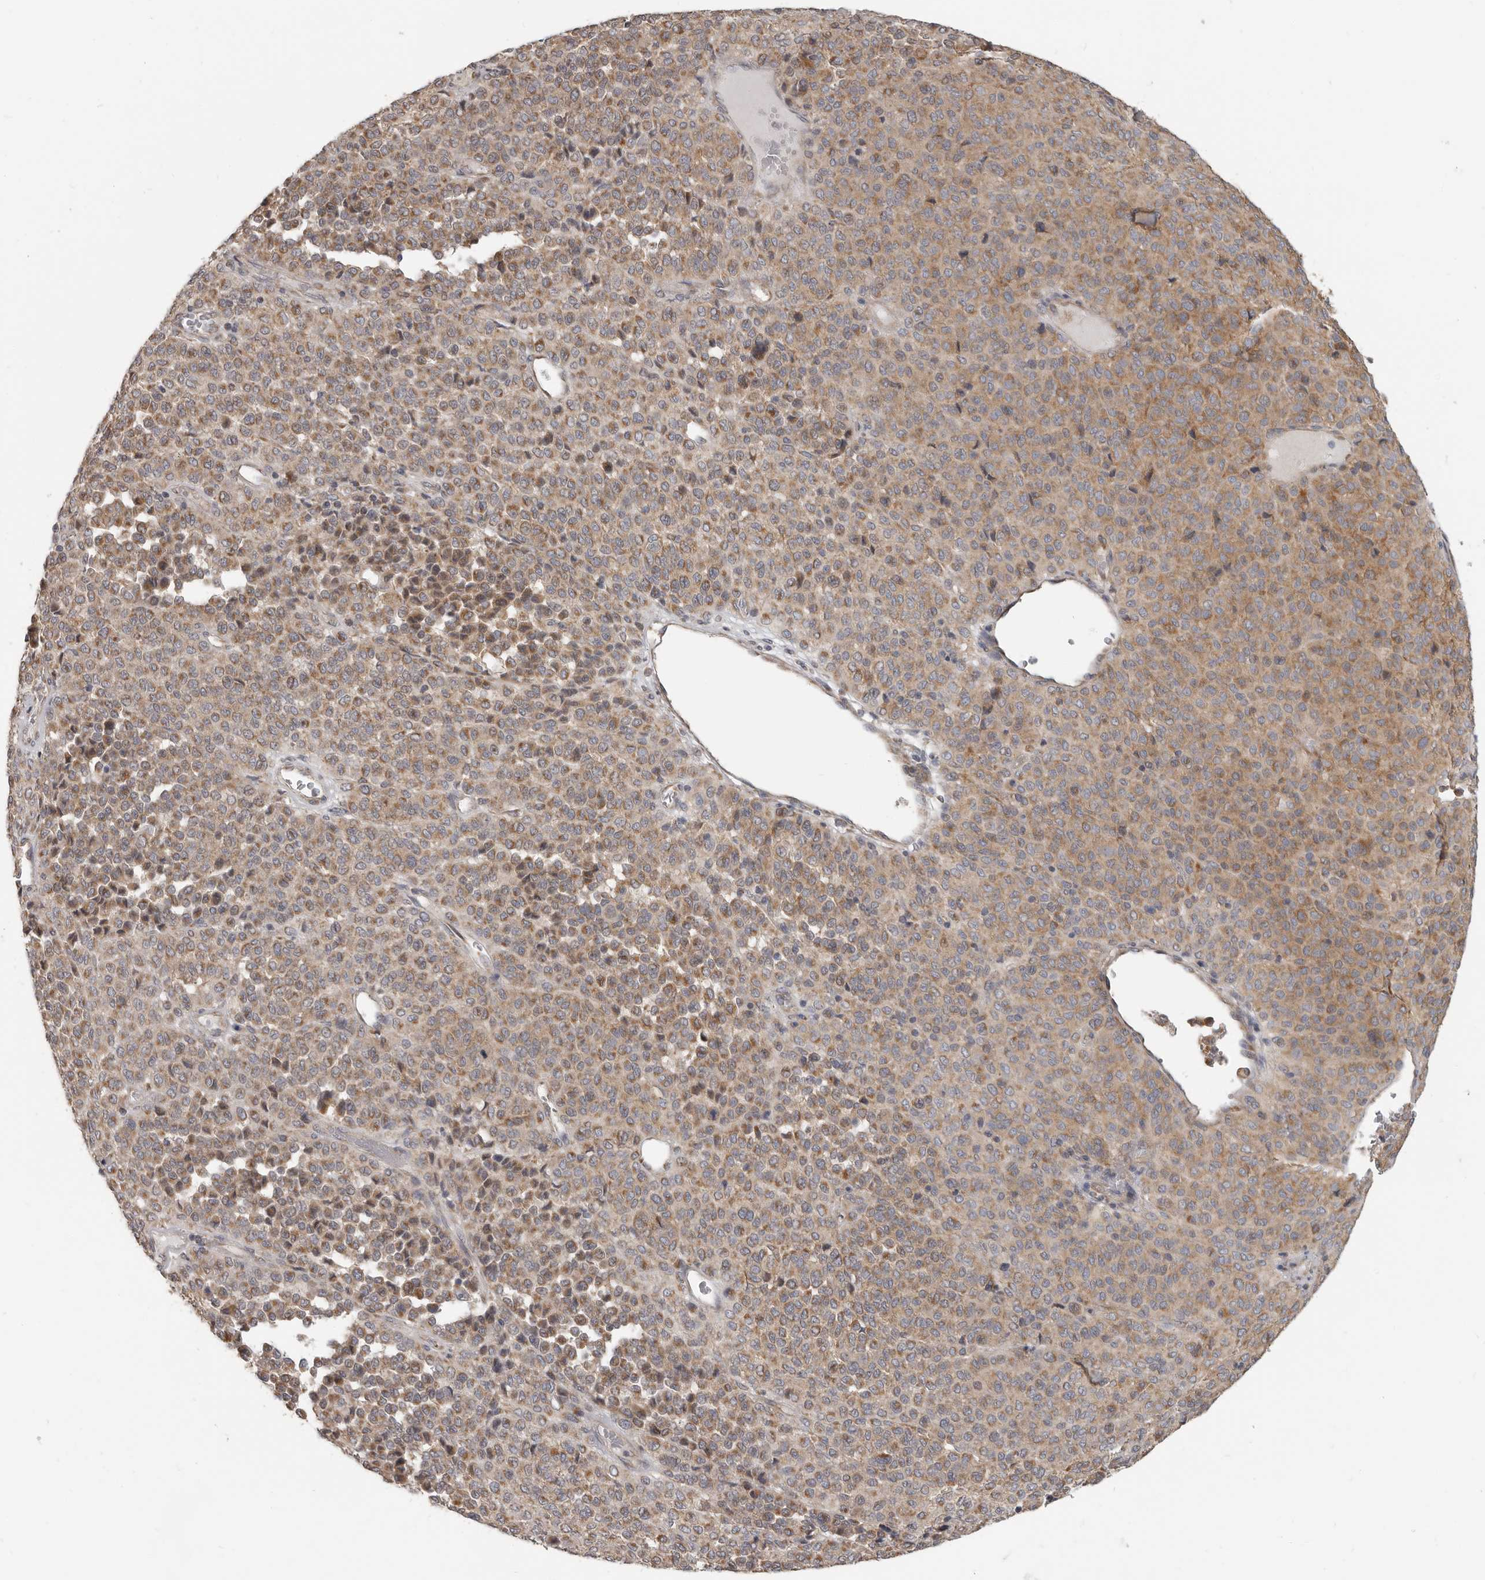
{"staining": {"intensity": "moderate", "quantity": ">75%", "location": "cytoplasmic/membranous"}, "tissue": "melanoma", "cell_type": "Tumor cells", "image_type": "cancer", "snomed": [{"axis": "morphology", "description": "Malignant melanoma, Metastatic site"}, {"axis": "topography", "description": "Pancreas"}], "caption": "Immunohistochemical staining of malignant melanoma (metastatic site) exhibits medium levels of moderate cytoplasmic/membranous protein positivity in approximately >75% of tumor cells. (DAB IHC with brightfield microscopy, high magnification).", "gene": "UNK", "patient": {"sex": "female", "age": 30}}